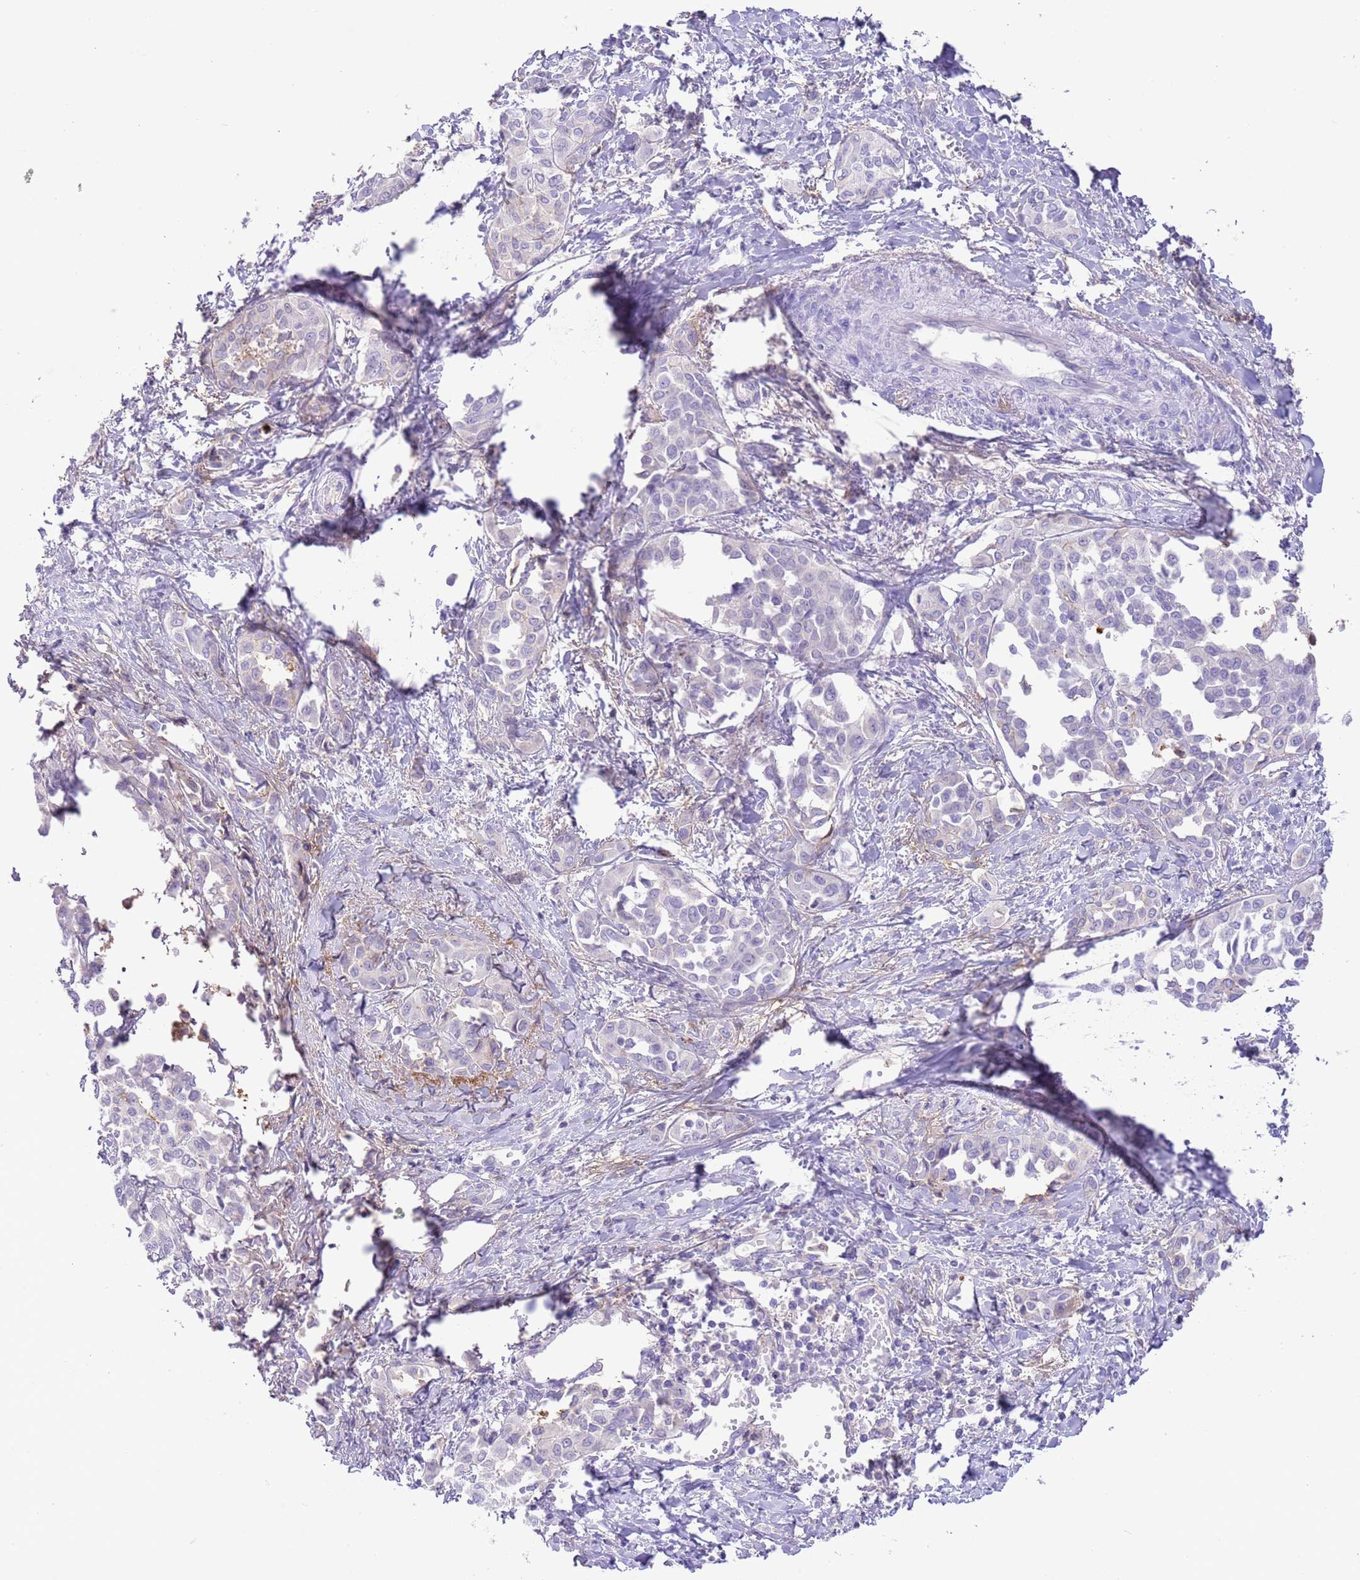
{"staining": {"intensity": "negative", "quantity": "none", "location": "none"}, "tissue": "liver cancer", "cell_type": "Tumor cells", "image_type": "cancer", "snomed": [{"axis": "morphology", "description": "Cholangiocarcinoma"}, {"axis": "topography", "description": "Liver"}], "caption": "IHC of liver cancer (cholangiocarcinoma) shows no staining in tumor cells.", "gene": "IGF1", "patient": {"sex": "female", "age": 77}}